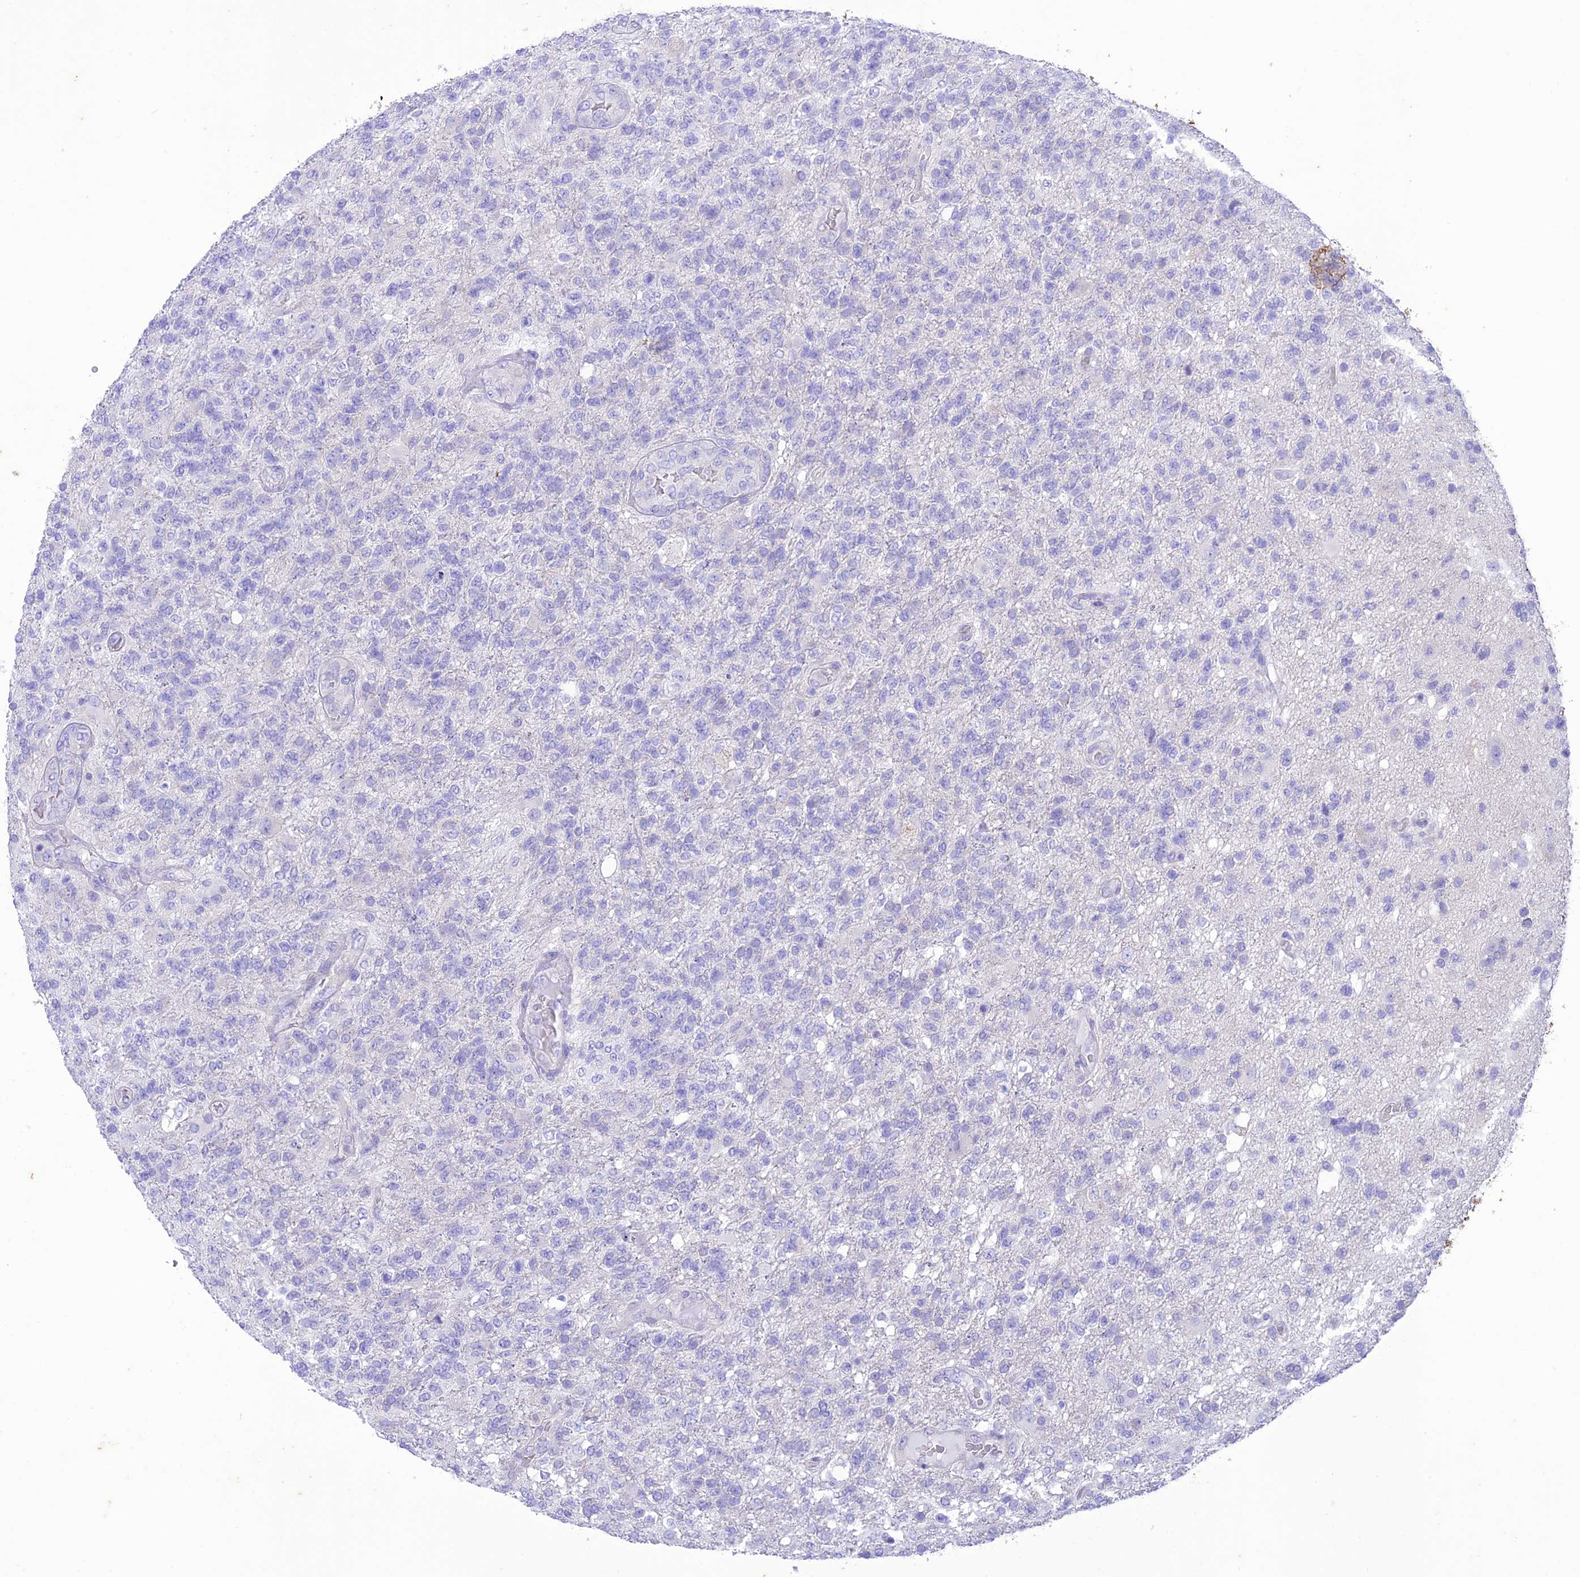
{"staining": {"intensity": "negative", "quantity": "none", "location": "none"}, "tissue": "glioma", "cell_type": "Tumor cells", "image_type": "cancer", "snomed": [{"axis": "morphology", "description": "Glioma, malignant, High grade"}, {"axis": "topography", "description": "Brain"}], "caption": "Immunohistochemical staining of human glioma shows no significant staining in tumor cells. (IHC, brightfield microscopy, high magnification).", "gene": "VPS52", "patient": {"sex": "male", "age": 56}}